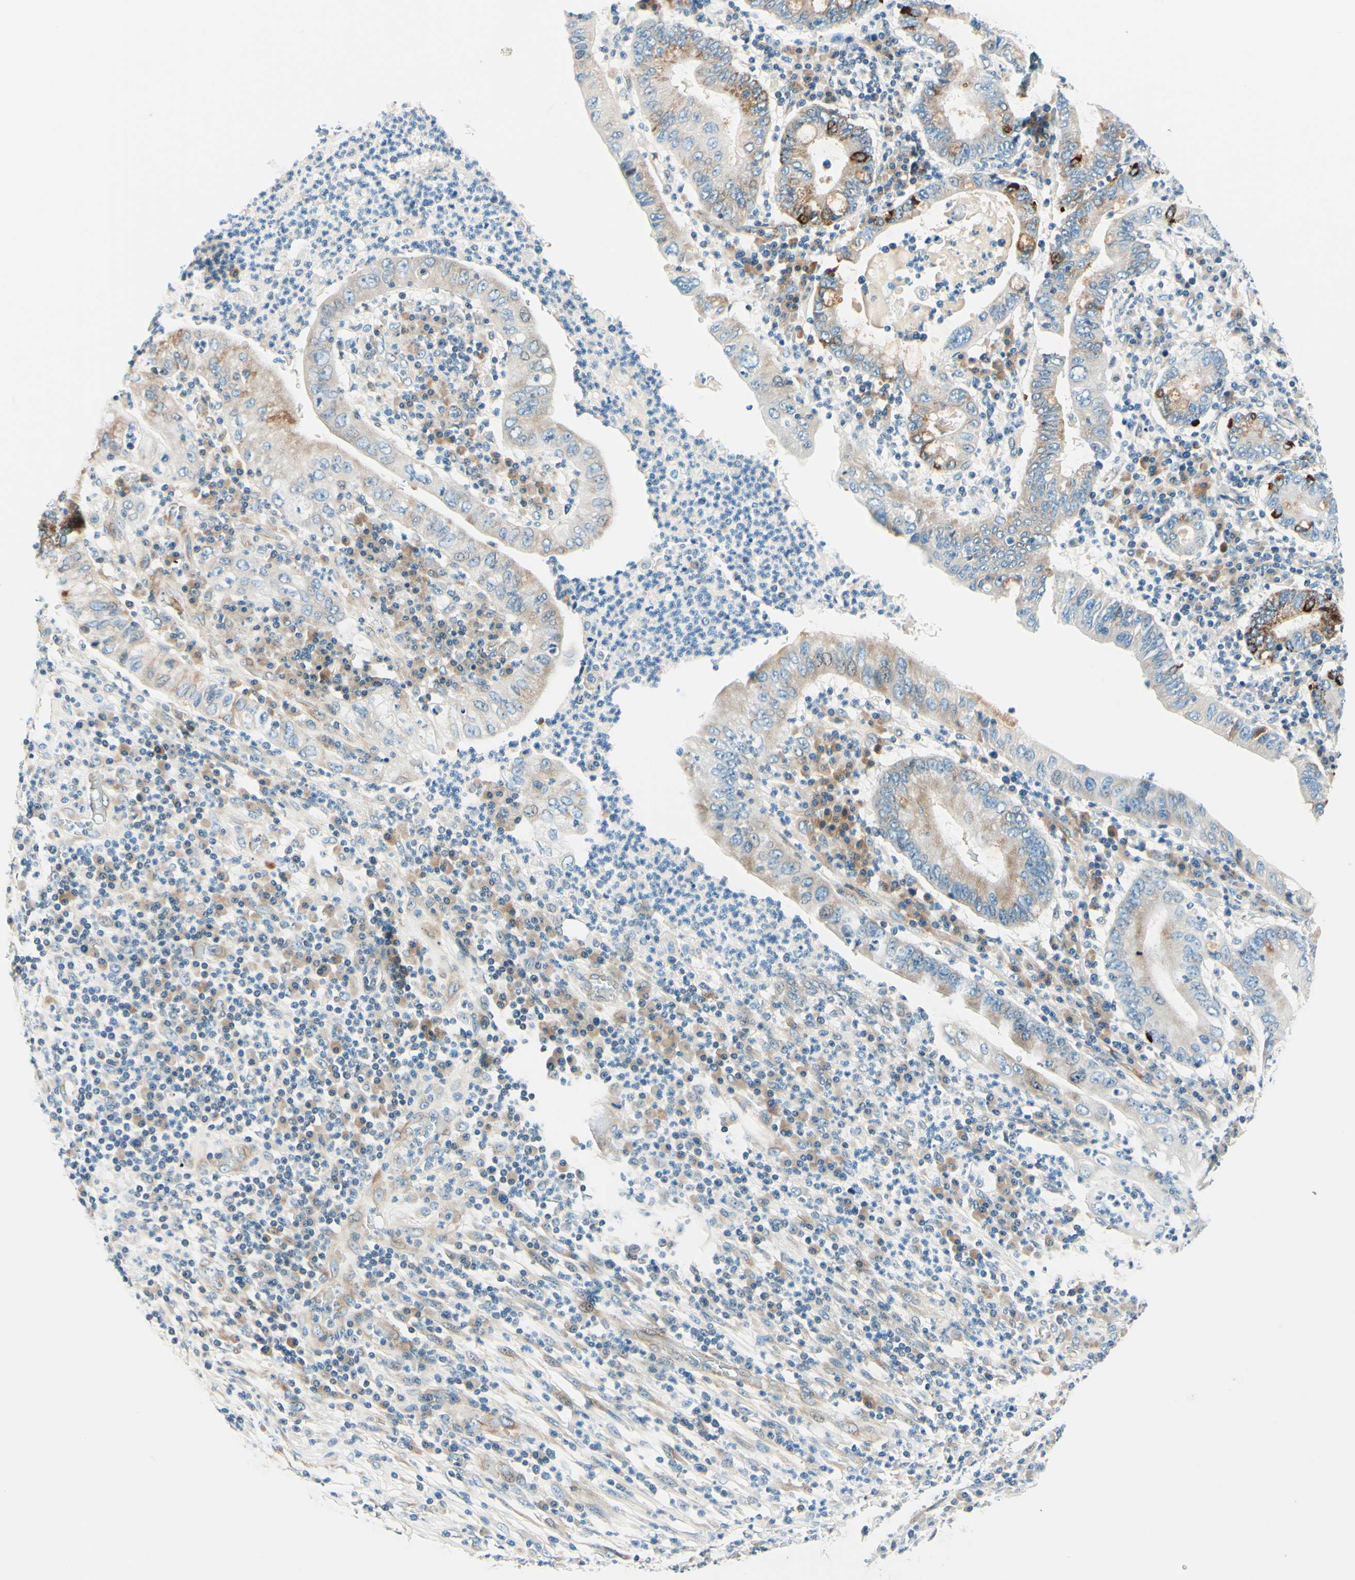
{"staining": {"intensity": "weak", "quantity": "25%-75%", "location": "cytoplasmic/membranous"}, "tissue": "stomach cancer", "cell_type": "Tumor cells", "image_type": "cancer", "snomed": [{"axis": "morphology", "description": "Normal tissue, NOS"}, {"axis": "morphology", "description": "Adenocarcinoma, NOS"}, {"axis": "topography", "description": "Esophagus"}, {"axis": "topography", "description": "Stomach, upper"}, {"axis": "topography", "description": "Peripheral nerve tissue"}], "caption": "Protein analysis of stomach cancer tissue shows weak cytoplasmic/membranous staining in approximately 25%-75% of tumor cells.", "gene": "TAOK2", "patient": {"sex": "male", "age": 62}}